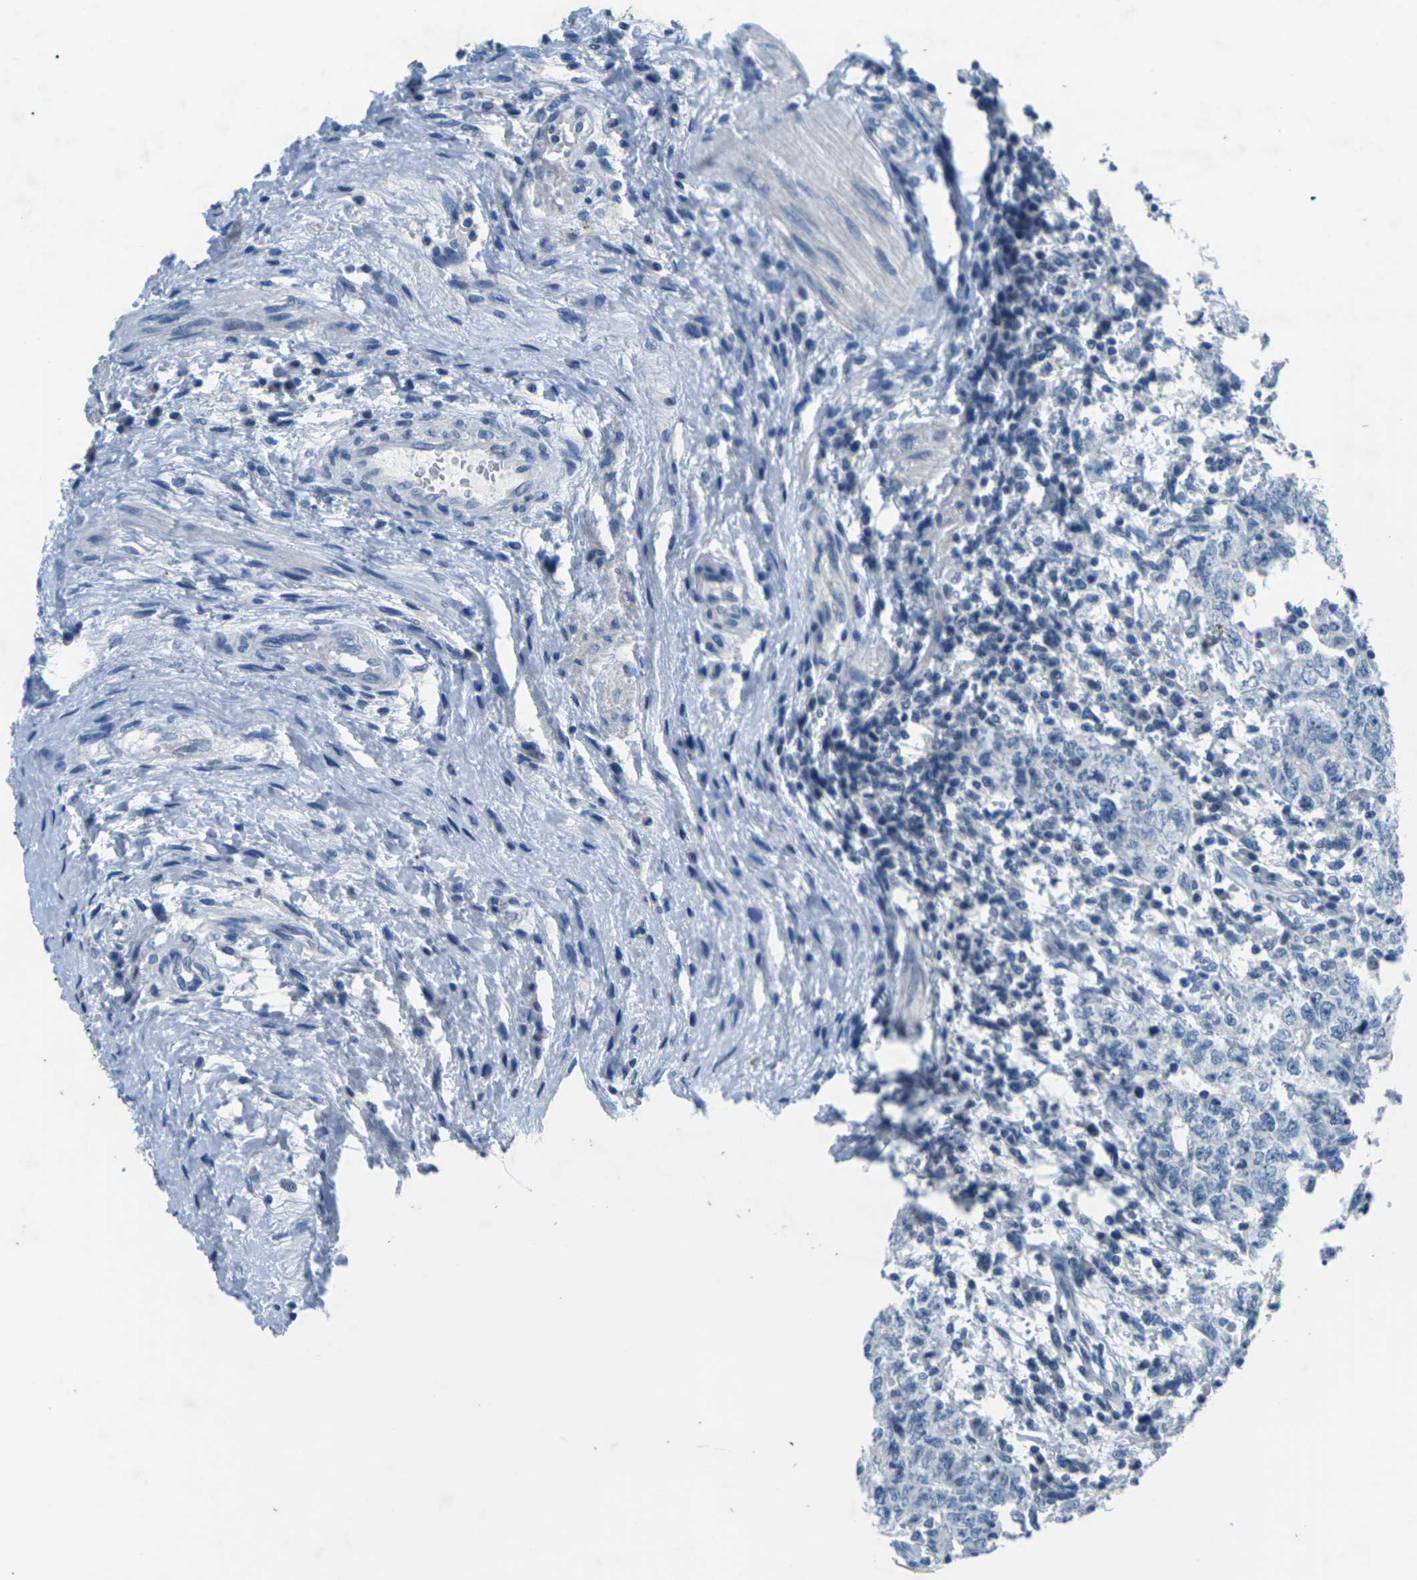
{"staining": {"intensity": "negative", "quantity": "none", "location": "none"}, "tissue": "testis cancer", "cell_type": "Tumor cells", "image_type": "cancer", "snomed": [{"axis": "morphology", "description": "Carcinoma, Embryonal, NOS"}, {"axis": "topography", "description": "Testis"}], "caption": "Immunohistochemical staining of human testis cancer shows no significant positivity in tumor cells.", "gene": "UMOD", "patient": {"sex": "male", "age": 26}}